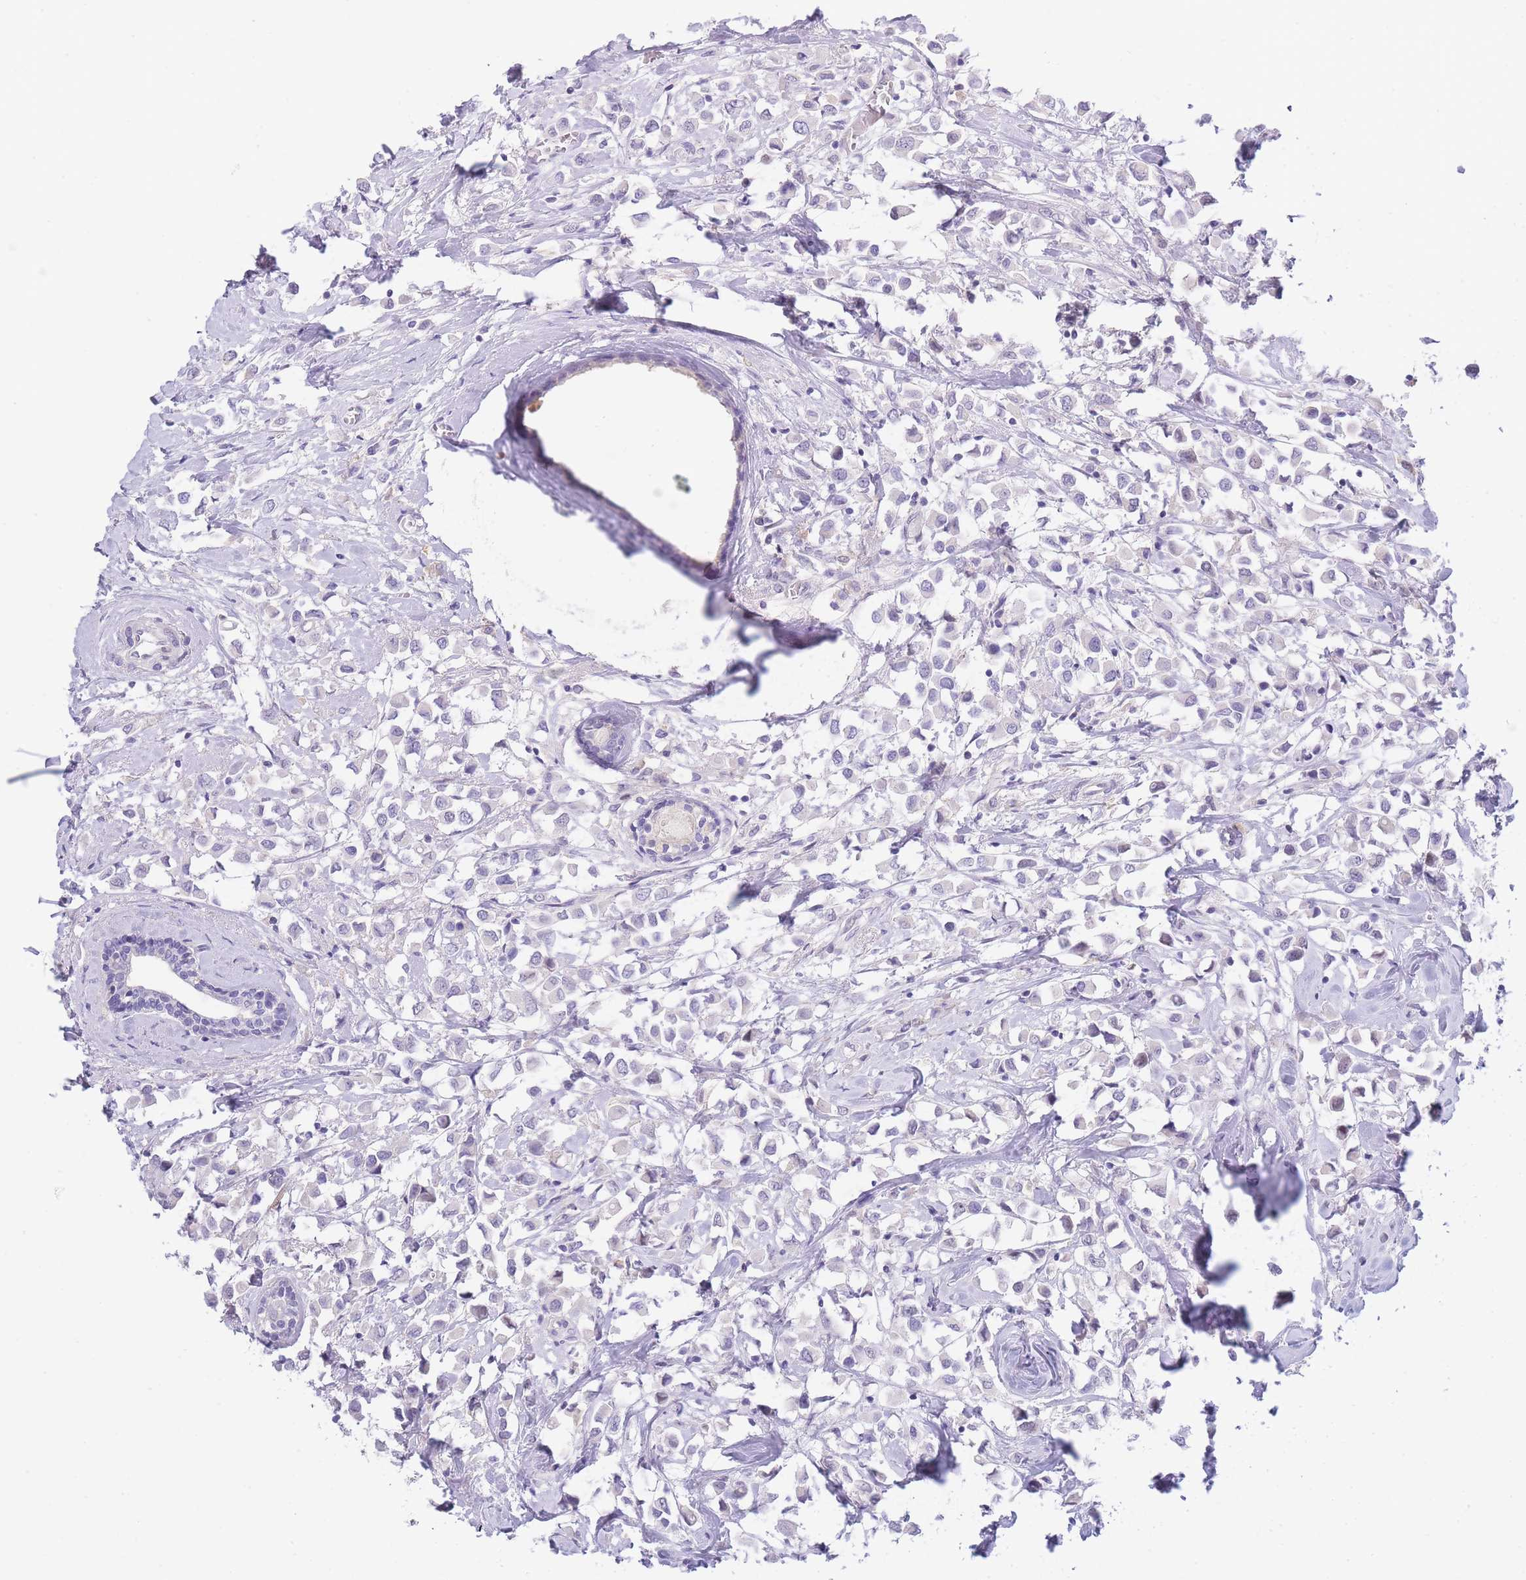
{"staining": {"intensity": "negative", "quantity": "none", "location": "none"}, "tissue": "breast cancer", "cell_type": "Tumor cells", "image_type": "cancer", "snomed": [{"axis": "morphology", "description": "Duct carcinoma"}, {"axis": "topography", "description": "Breast"}], "caption": "Protein analysis of breast cancer shows no significant staining in tumor cells.", "gene": "PRR23B", "patient": {"sex": "female", "age": 61}}